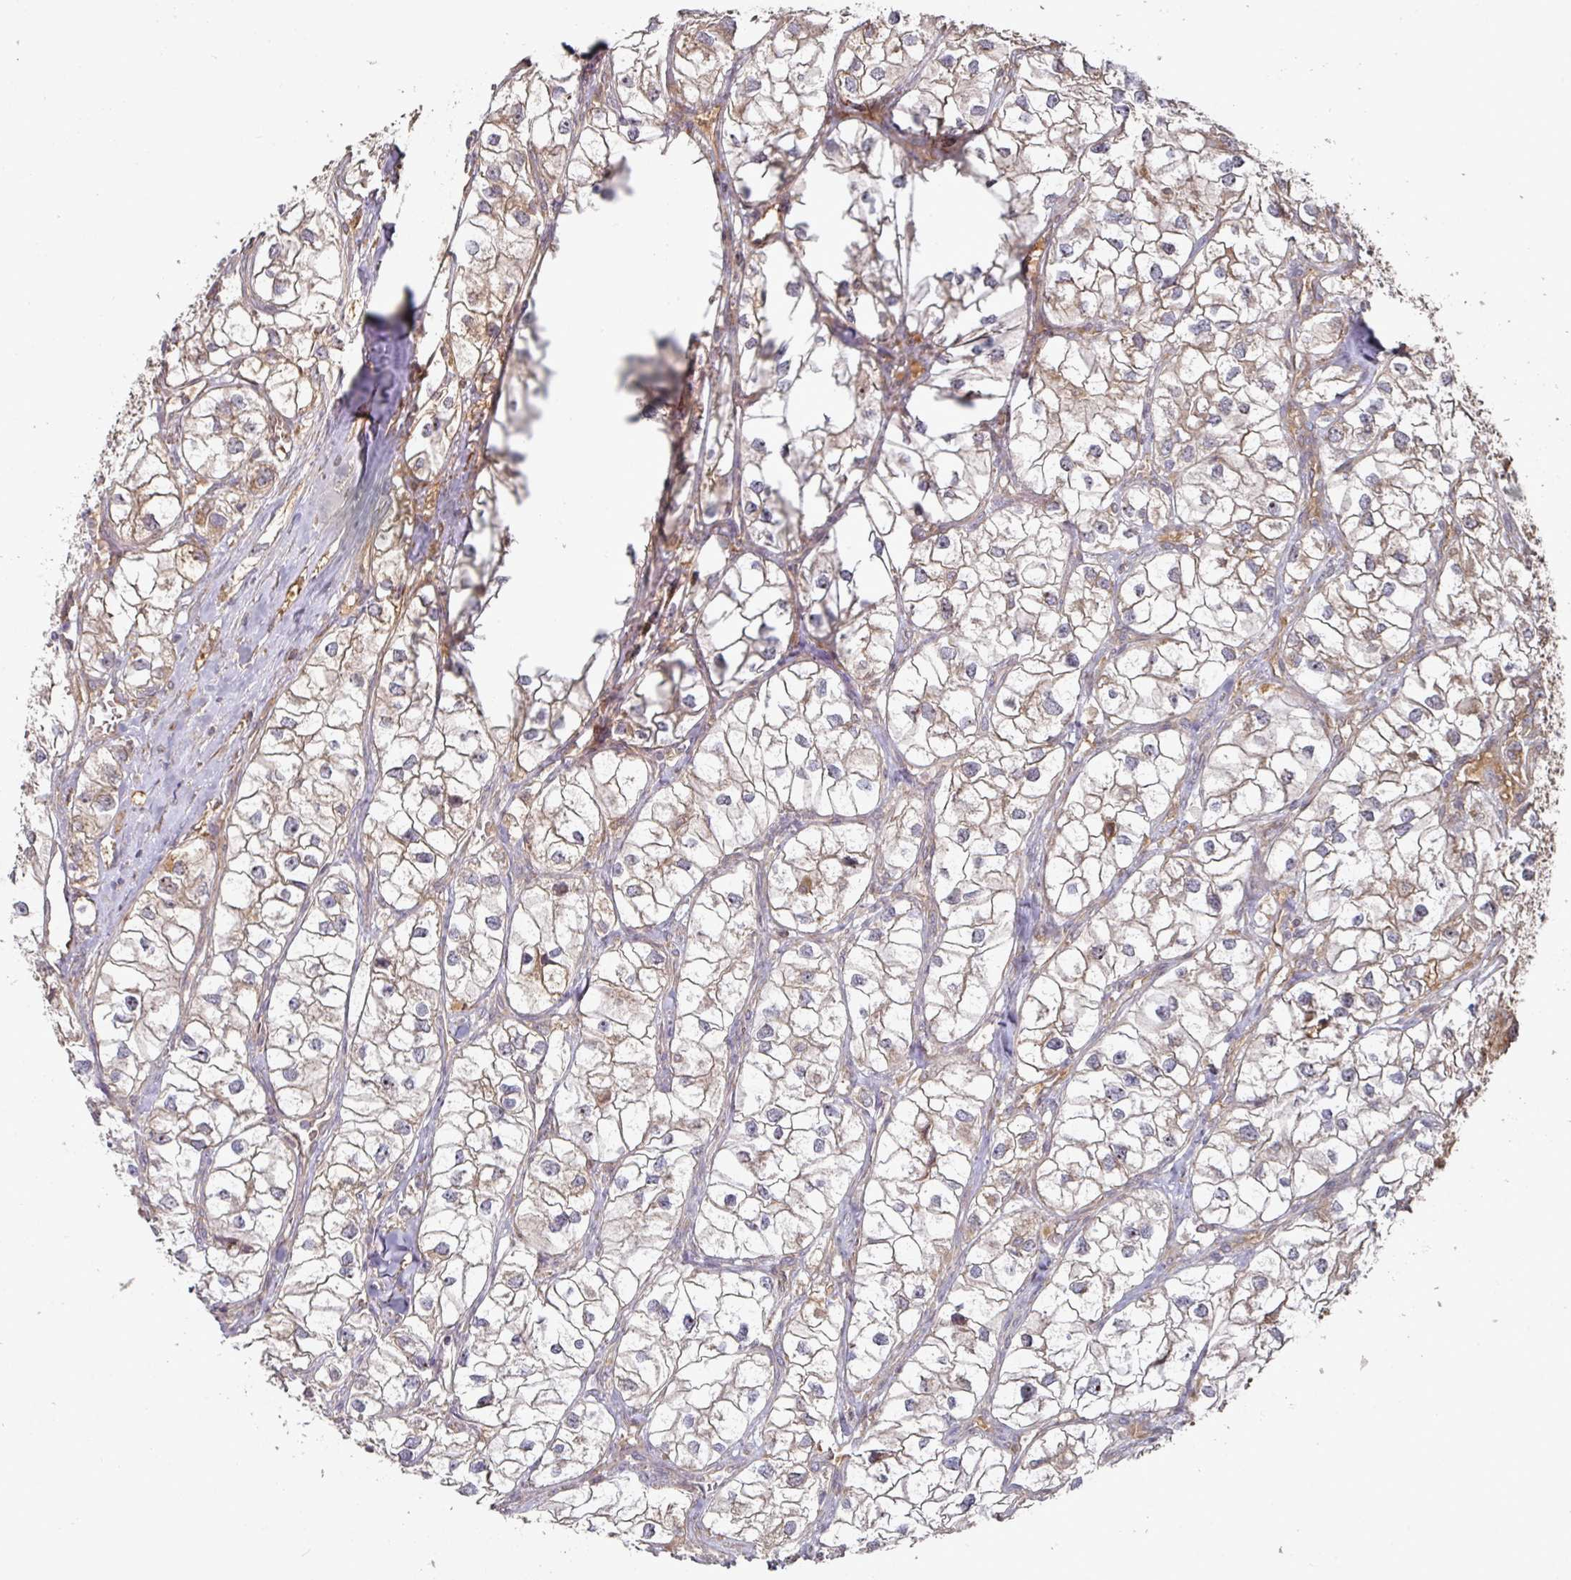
{"staining": {"intensity": "weak", "quantity": "<25%", "location": "cytoplasmic/membranous"}, "tissue": "renal cancer", "cell_type": "Tumor cells", "image_type": "cancer", "snomed": [{"axis": "morphology", "description": "Adenocarcinoma, NOS"}, {"axis": "topography", "description": "Kidney"}], "caption": "IHC of human renal cancer reveals no positivity in tumor cells.", "gene": "CEP95", "patient": {"sex": "male", "age": 59}}